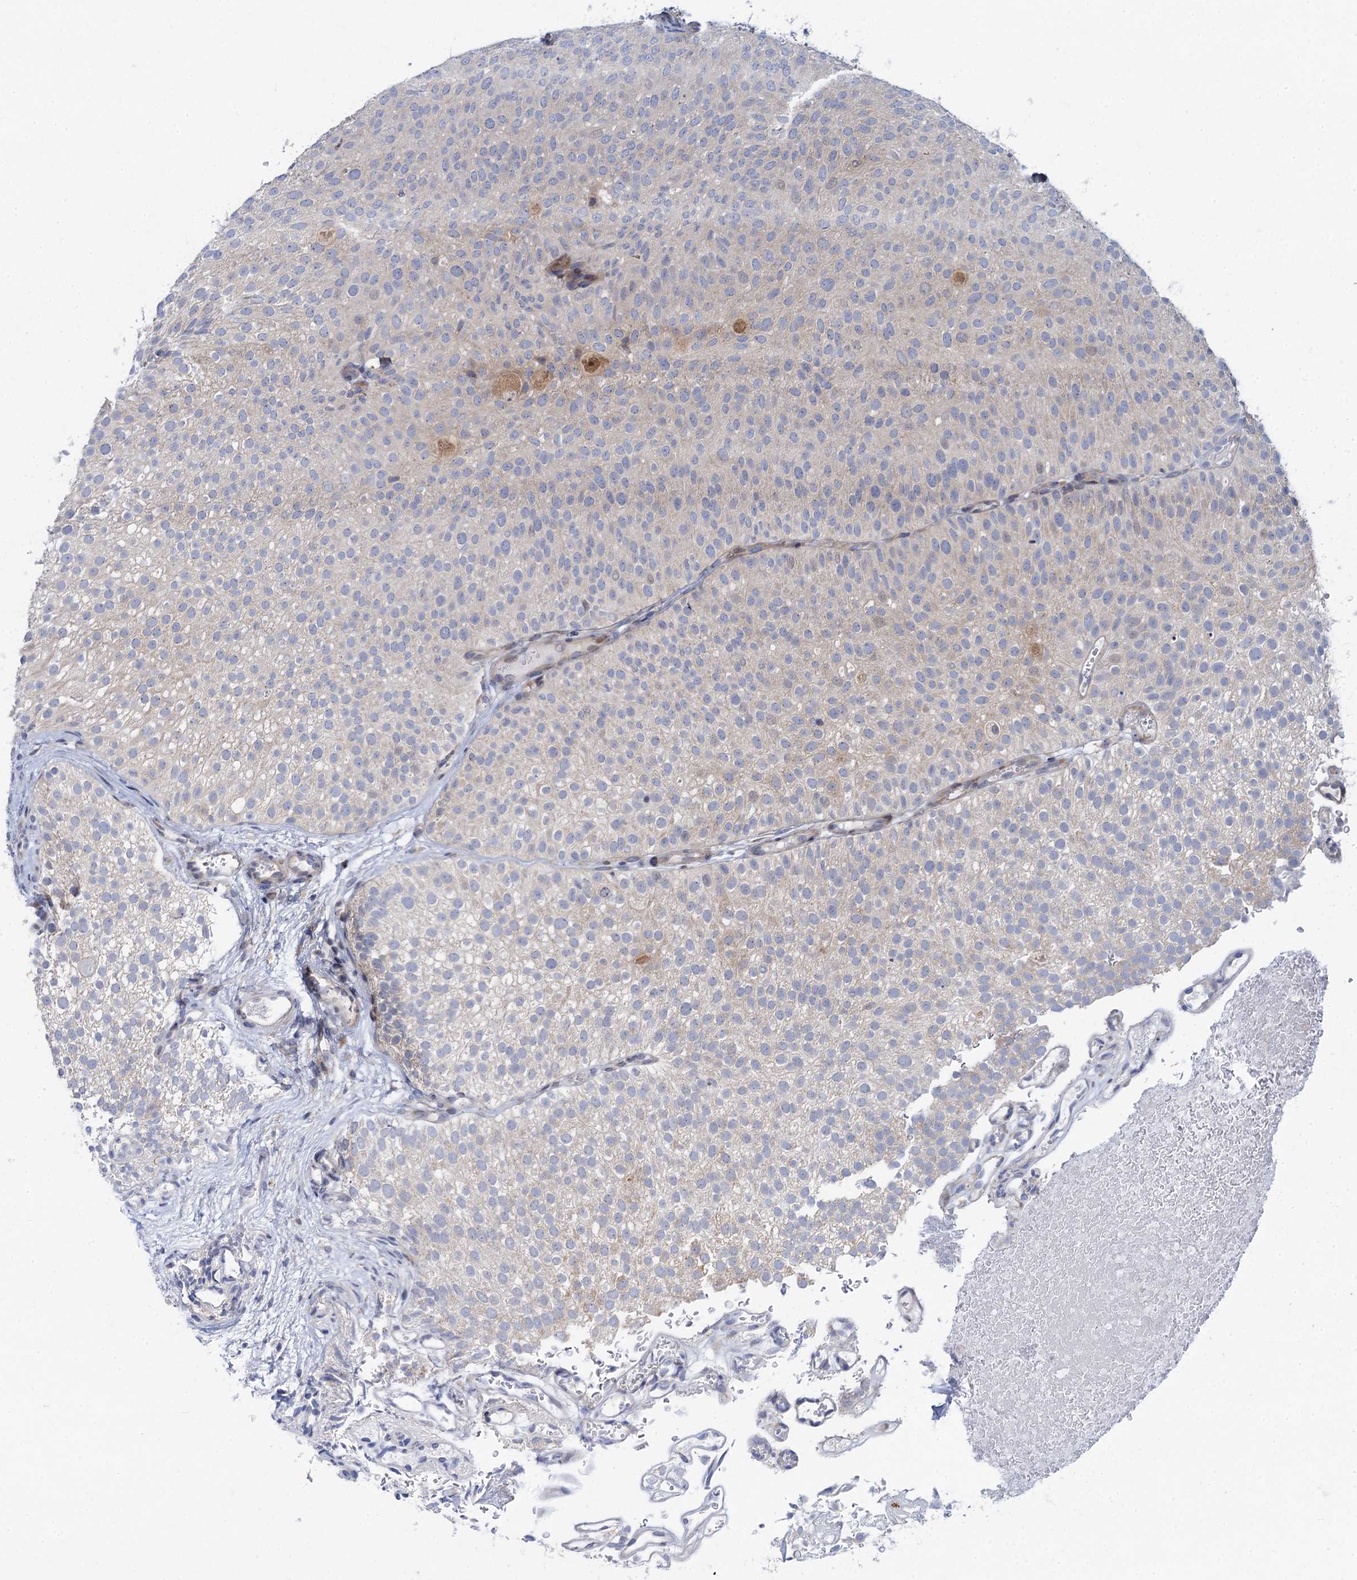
{"staining": {"intensity": "moderate", "quantity": "<25%", "location": "cytoplasmic/membranous,nuclear"}, "tissue": "urothelial cancer", "cell_type": "Tumor cells", "image_type": "cancer", "snomed": [{"axis": "morphology", "description": "Urothelial carcinoma, Low grade"}, {"axis": "topography", "description": "Urinary bladder"}], "caption": "IHC staining of urothelial carcinoma (low-grade), which displays low levels of moderate cytoplasmic/membranous and nuclear expression in about <25% of tumor cells indicating moderate cytoplasmic/membranous and nuclear protein staining. The staining was performed using DAB (brown) for protein detection and nuclei were counterstained in hematoxylin (blue).", "gene": "QPCTL", "patient": {"sex": "male", "age": 78}}